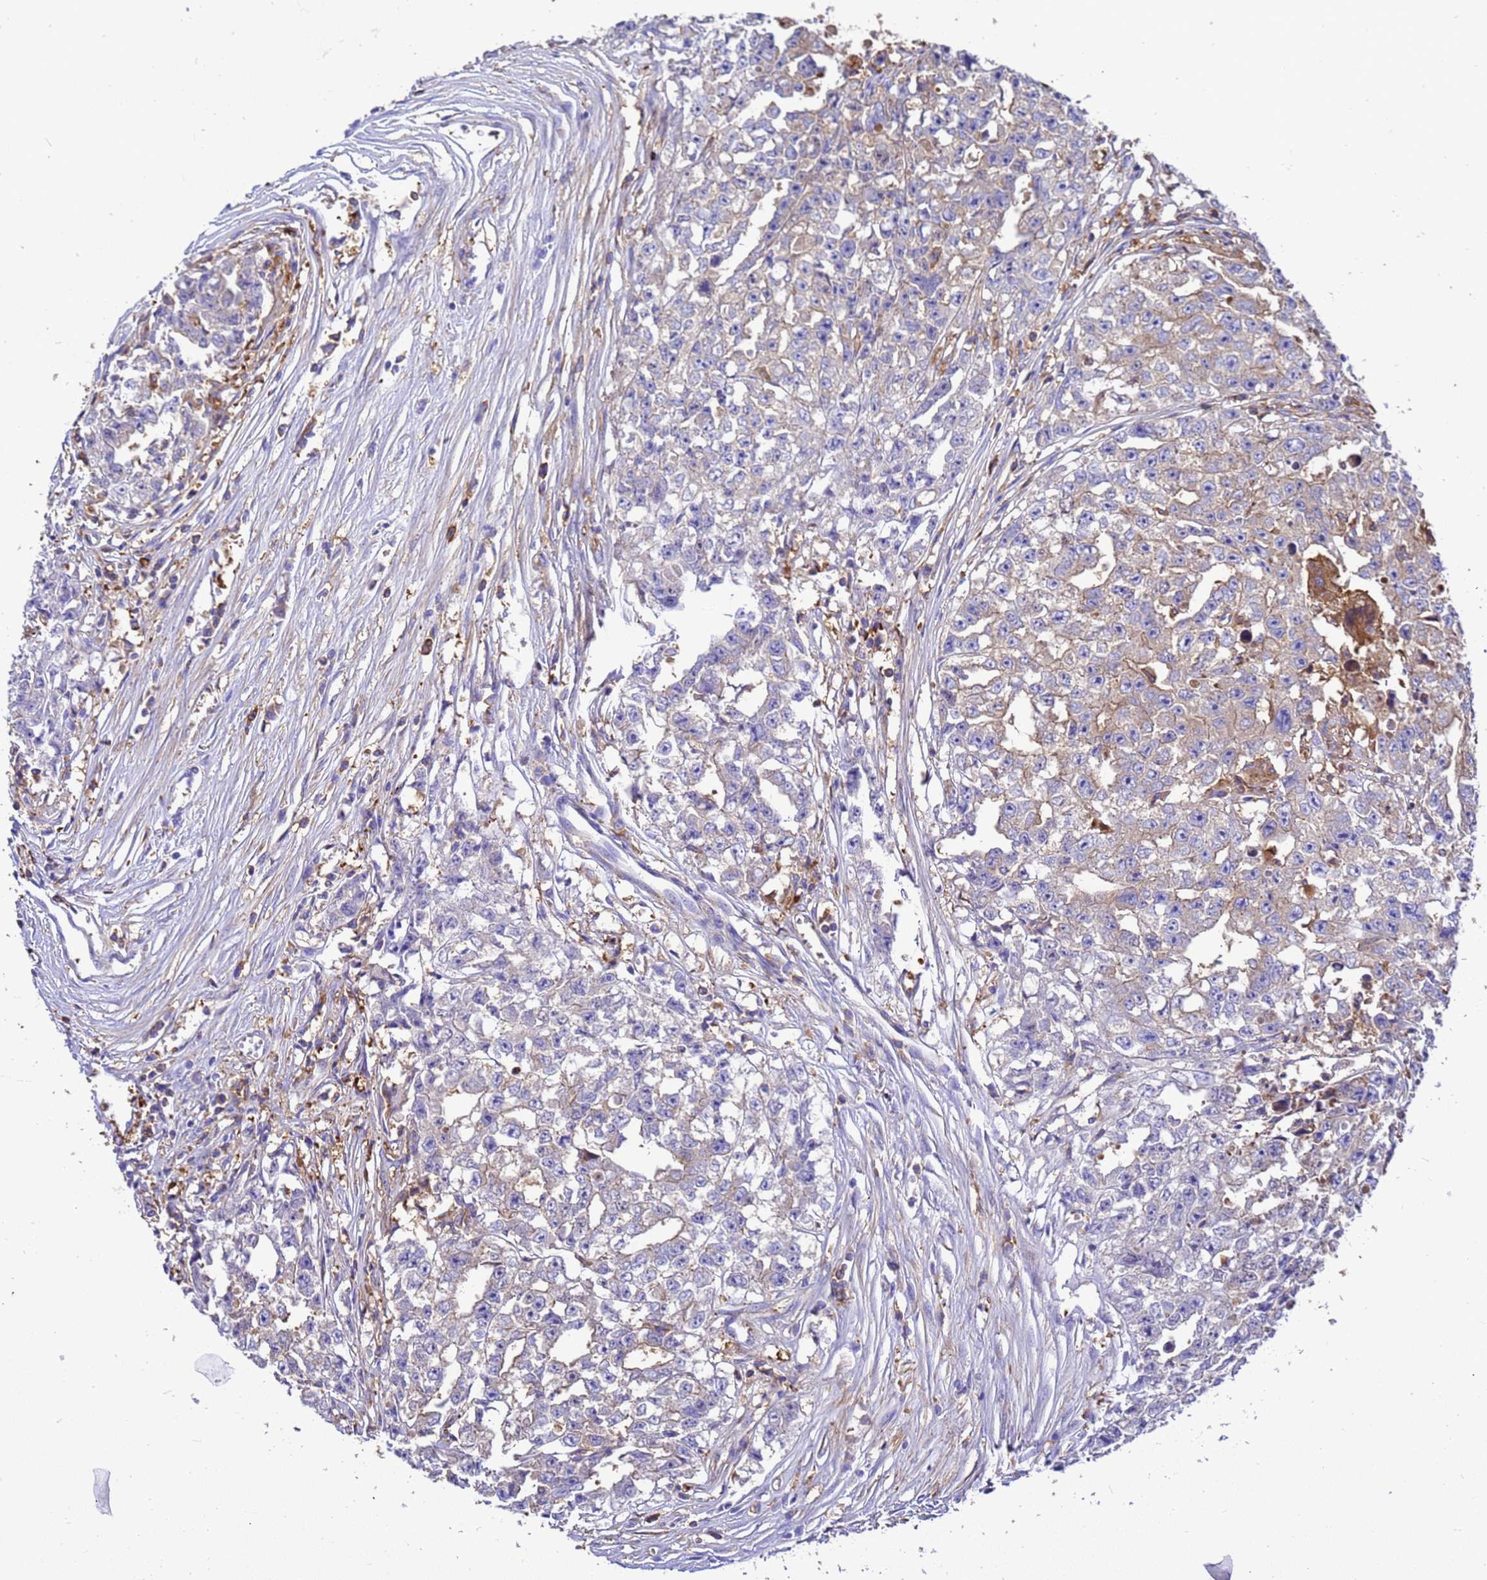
{"staining": {"intensity": "weak", "quantity": "25%-75%", "location": "cytoplasmic/membranous"}, "tissue": "testis cancer", "cell_type": "Tumor cells", "image_type": "cancer", "snomed": [{"axis": "morphology", "description": "Seminoma, NOS"}, {"axis": "morphology", "description": "Carcinoma, Embryonal, NOS"}, {"axis": "topography", "description": "Testis"}], "caption": "Embryonal carcinoma (testis) was stained to show a protein in brown. There is low levels of weak cytoplasmic/membranous expression in approximately 25%-75% of tumor cells.", "gene": "ZNF235", "patient": {"sex": "male", "age": 43}}